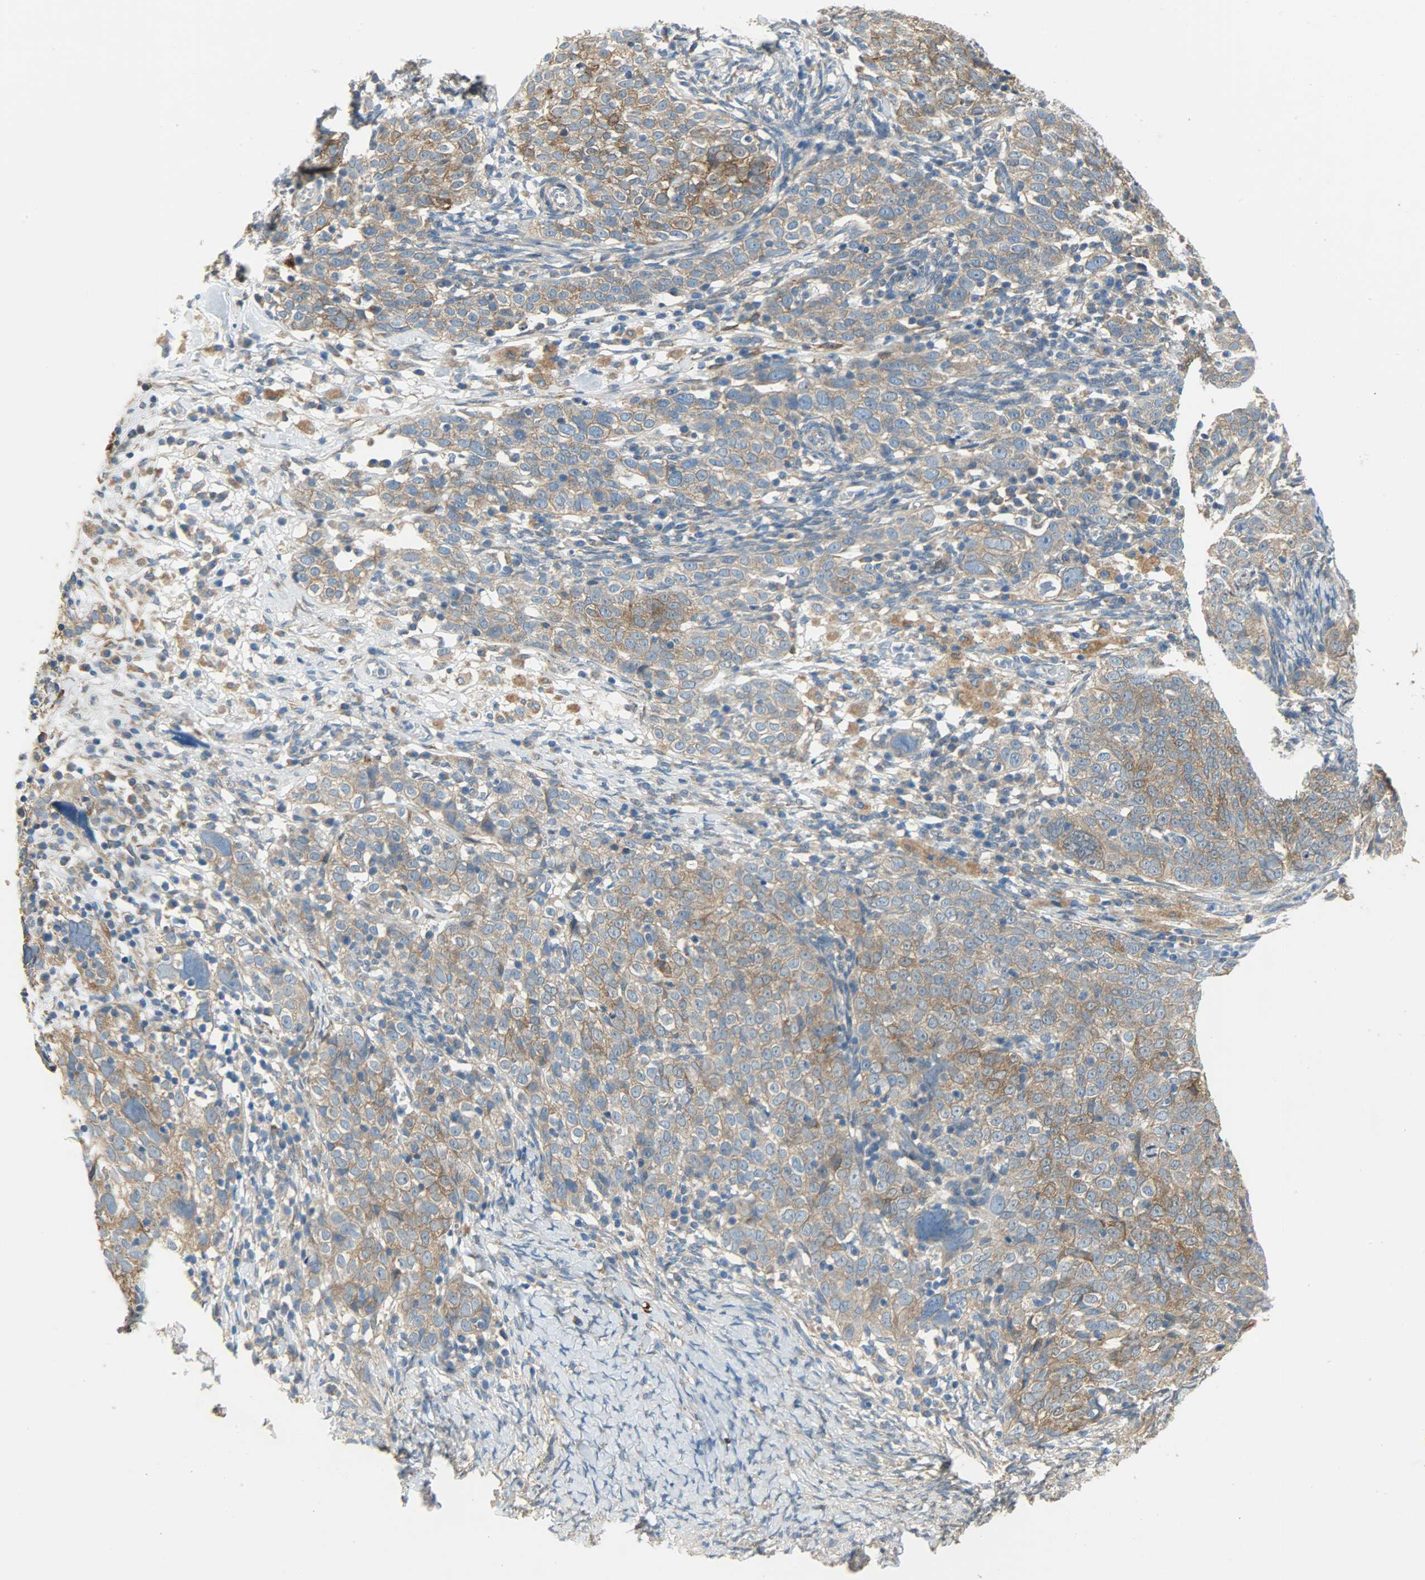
{"staining": {"intensity": "moderate", "quantity": ">75%", "location": "cytoplasmic/membranous"}, "tissue": "ovarian cancer", "cell_type": "Tumor cells", "image_type": "cancer", "snomed": [{"axis": "morphology", "description": "Normal tissue, NOS"}, {"axis": "morphology", "description": "Cystadenocarcinoma, serous, NOS"}, {"axis": "topography", "description": "Ovary"}], "caption": "Tumor cells show moderate cytoplasmic/membranous staining in approximately >75% of cells in serous cystadenocarcinoma (ovarian).", "gene": "C1orf198", "patient": {"sex": "female", "age": 62}}